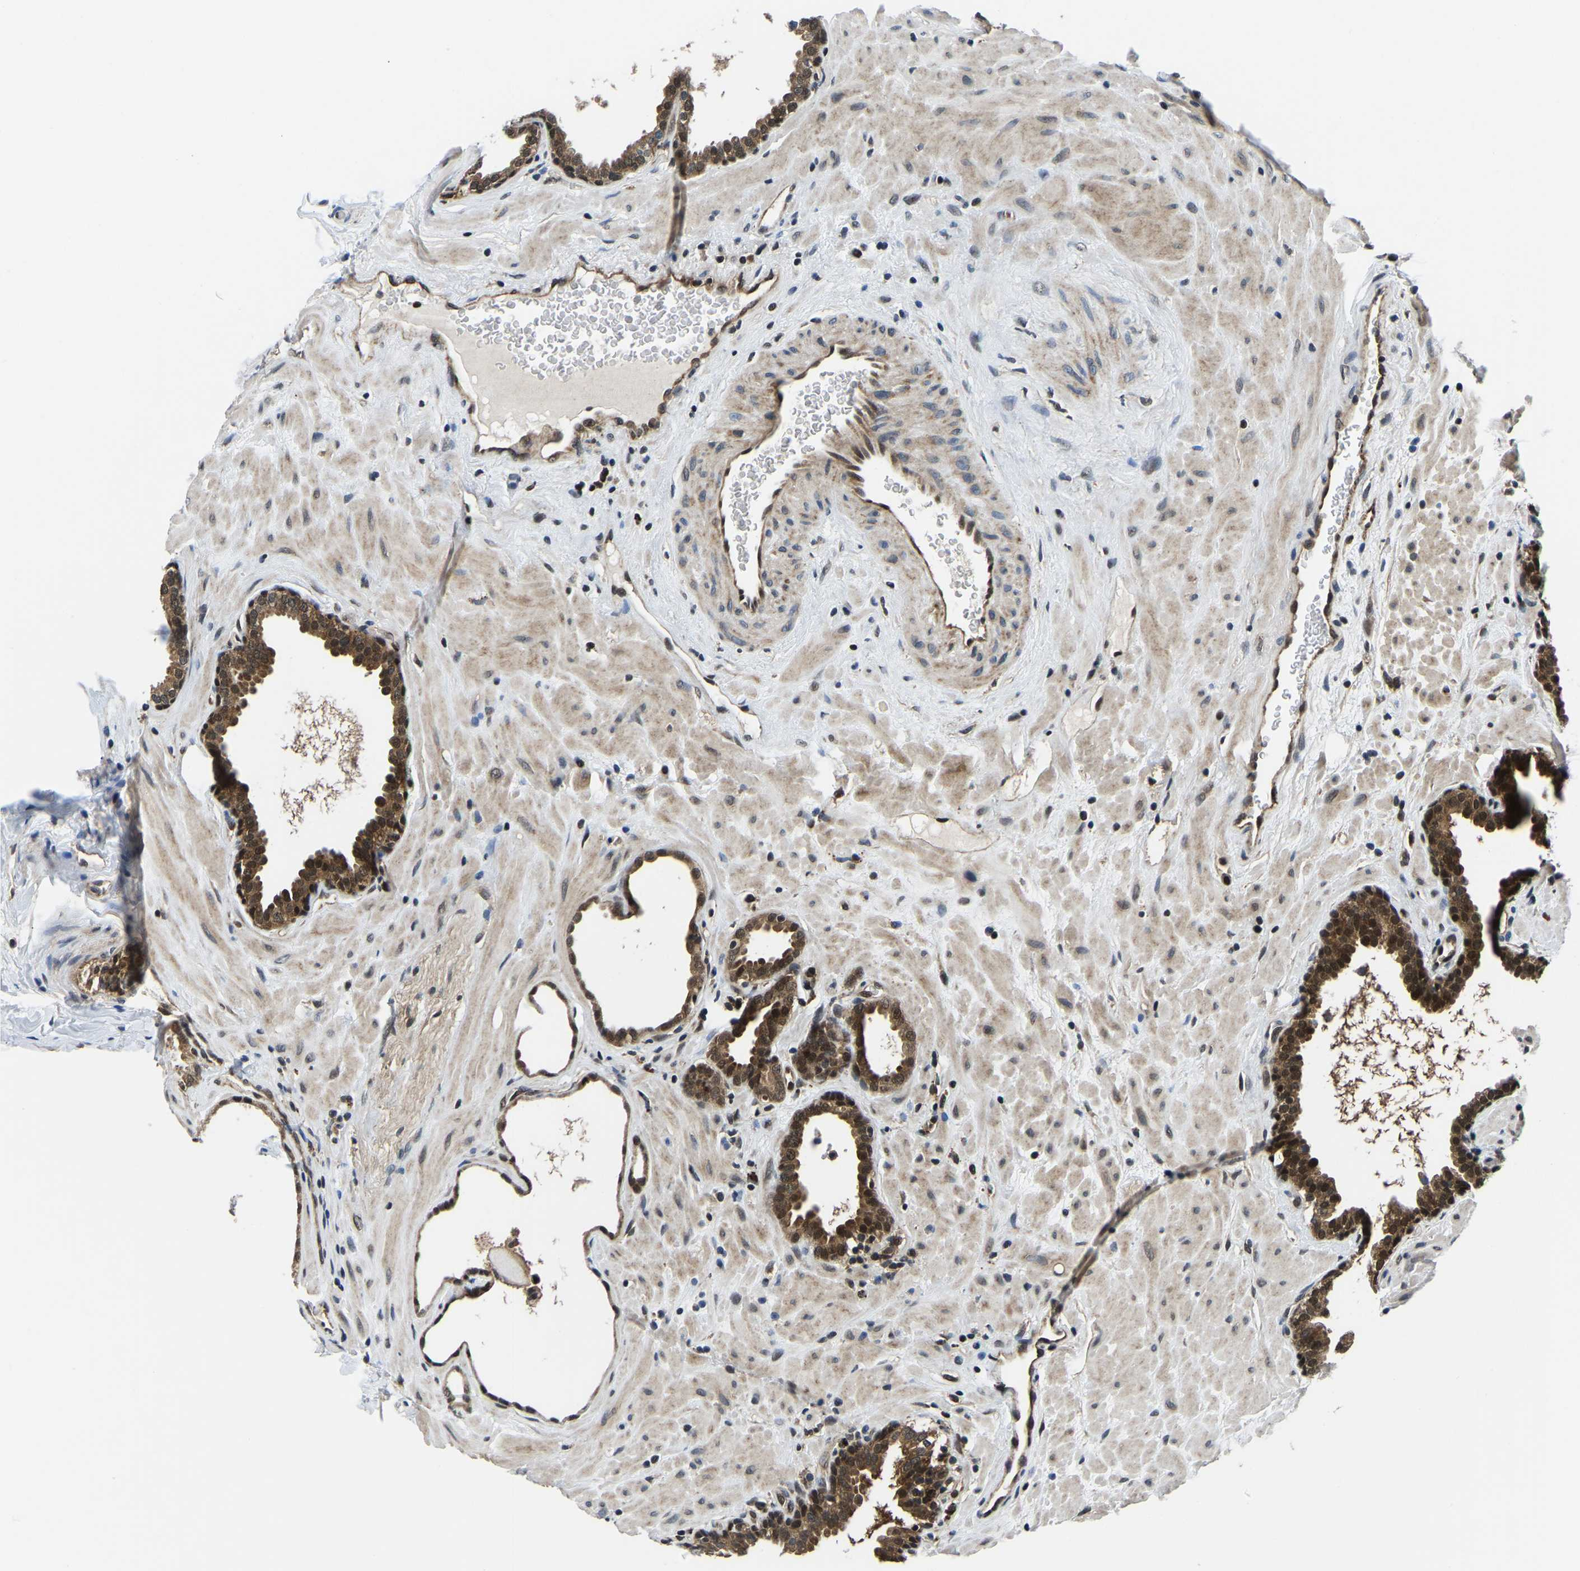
{"staining": {"intensity": "strong", "quantity": ">75%", "location": "cytoplasmic/membranous,nuclear"}, "tissue": "prostate", "cell_type": "Glandular cells", "image_type": "normal", "snomed": [{"axis": "morphology", "description": "Normal tissue, NOS"}, {"axis": "topography", "description": "Prostate"}], "caption": "Glandular cells exhibit high levels of strong cytoplasmic/membranous,nuclear expression in approximately >75% of cells in benign human prostate. (Brightfield microscopy of DAB IHC at high magnification).", "gene": "DFFA", "patient": {"sex": "male", "age": 51}}